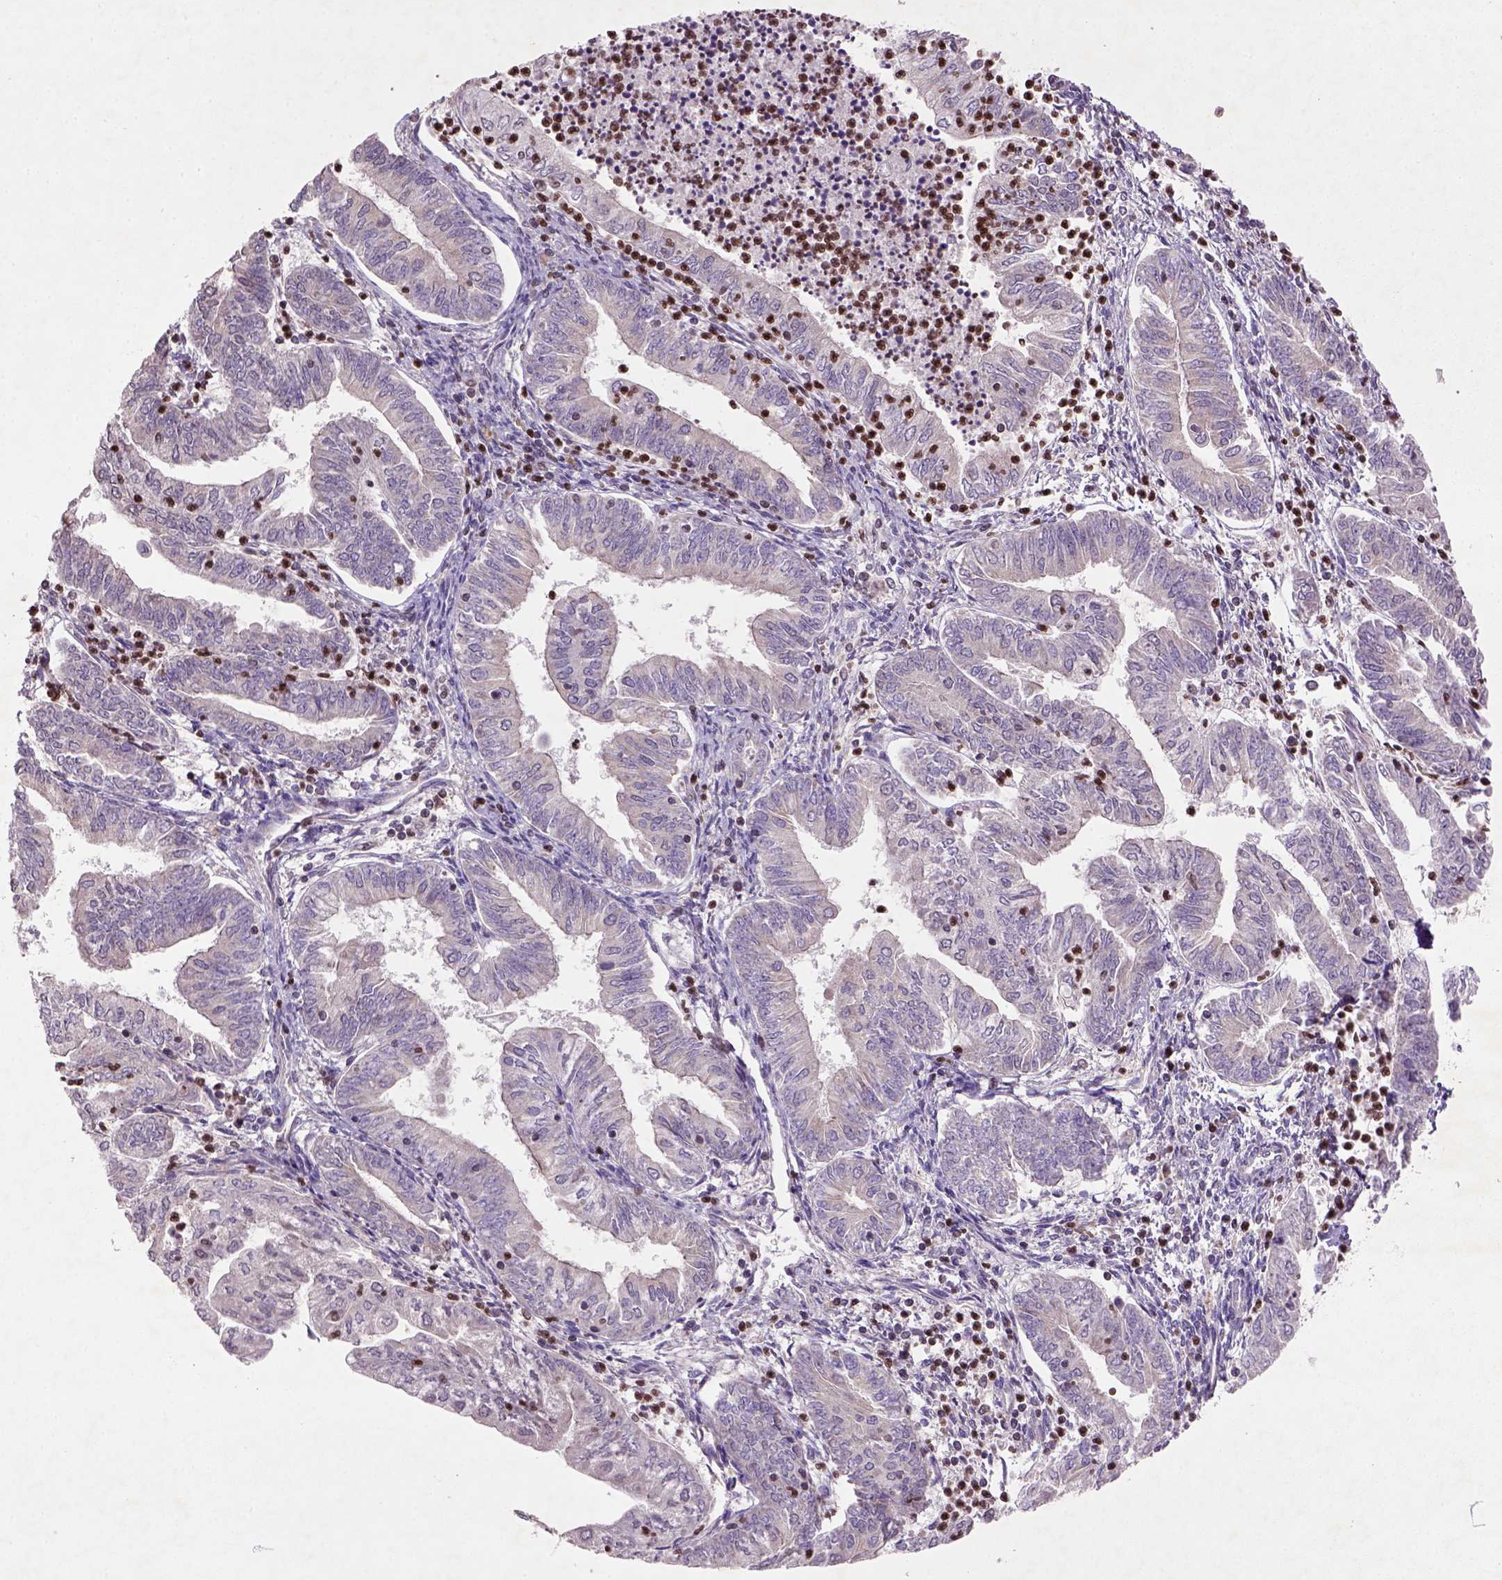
{"staining": {"intensity": "negative", "quantity": "none", "location": "none"}, "tissue": "endometrial cancer", "cell_type": "Tumor cells", "image_type": "cancer", "snomed": [{"axis": "morphology", "description": "Adenocarcinoma, NOS"}, {"axis": "topography", "description": "Endometrium"}], "caption": "This image is of adenocarcinoma (endometrial) stained with immunohistochemistry (IHC) to label a protein in brown with the nuclei are counter-stained blue. There is no positivity in tumor cells. (Immunohistochemistry, brightfield microscopy, high magnification).", "gene": "NUDT3", "patient": {"sex": "female", "age": 55}}